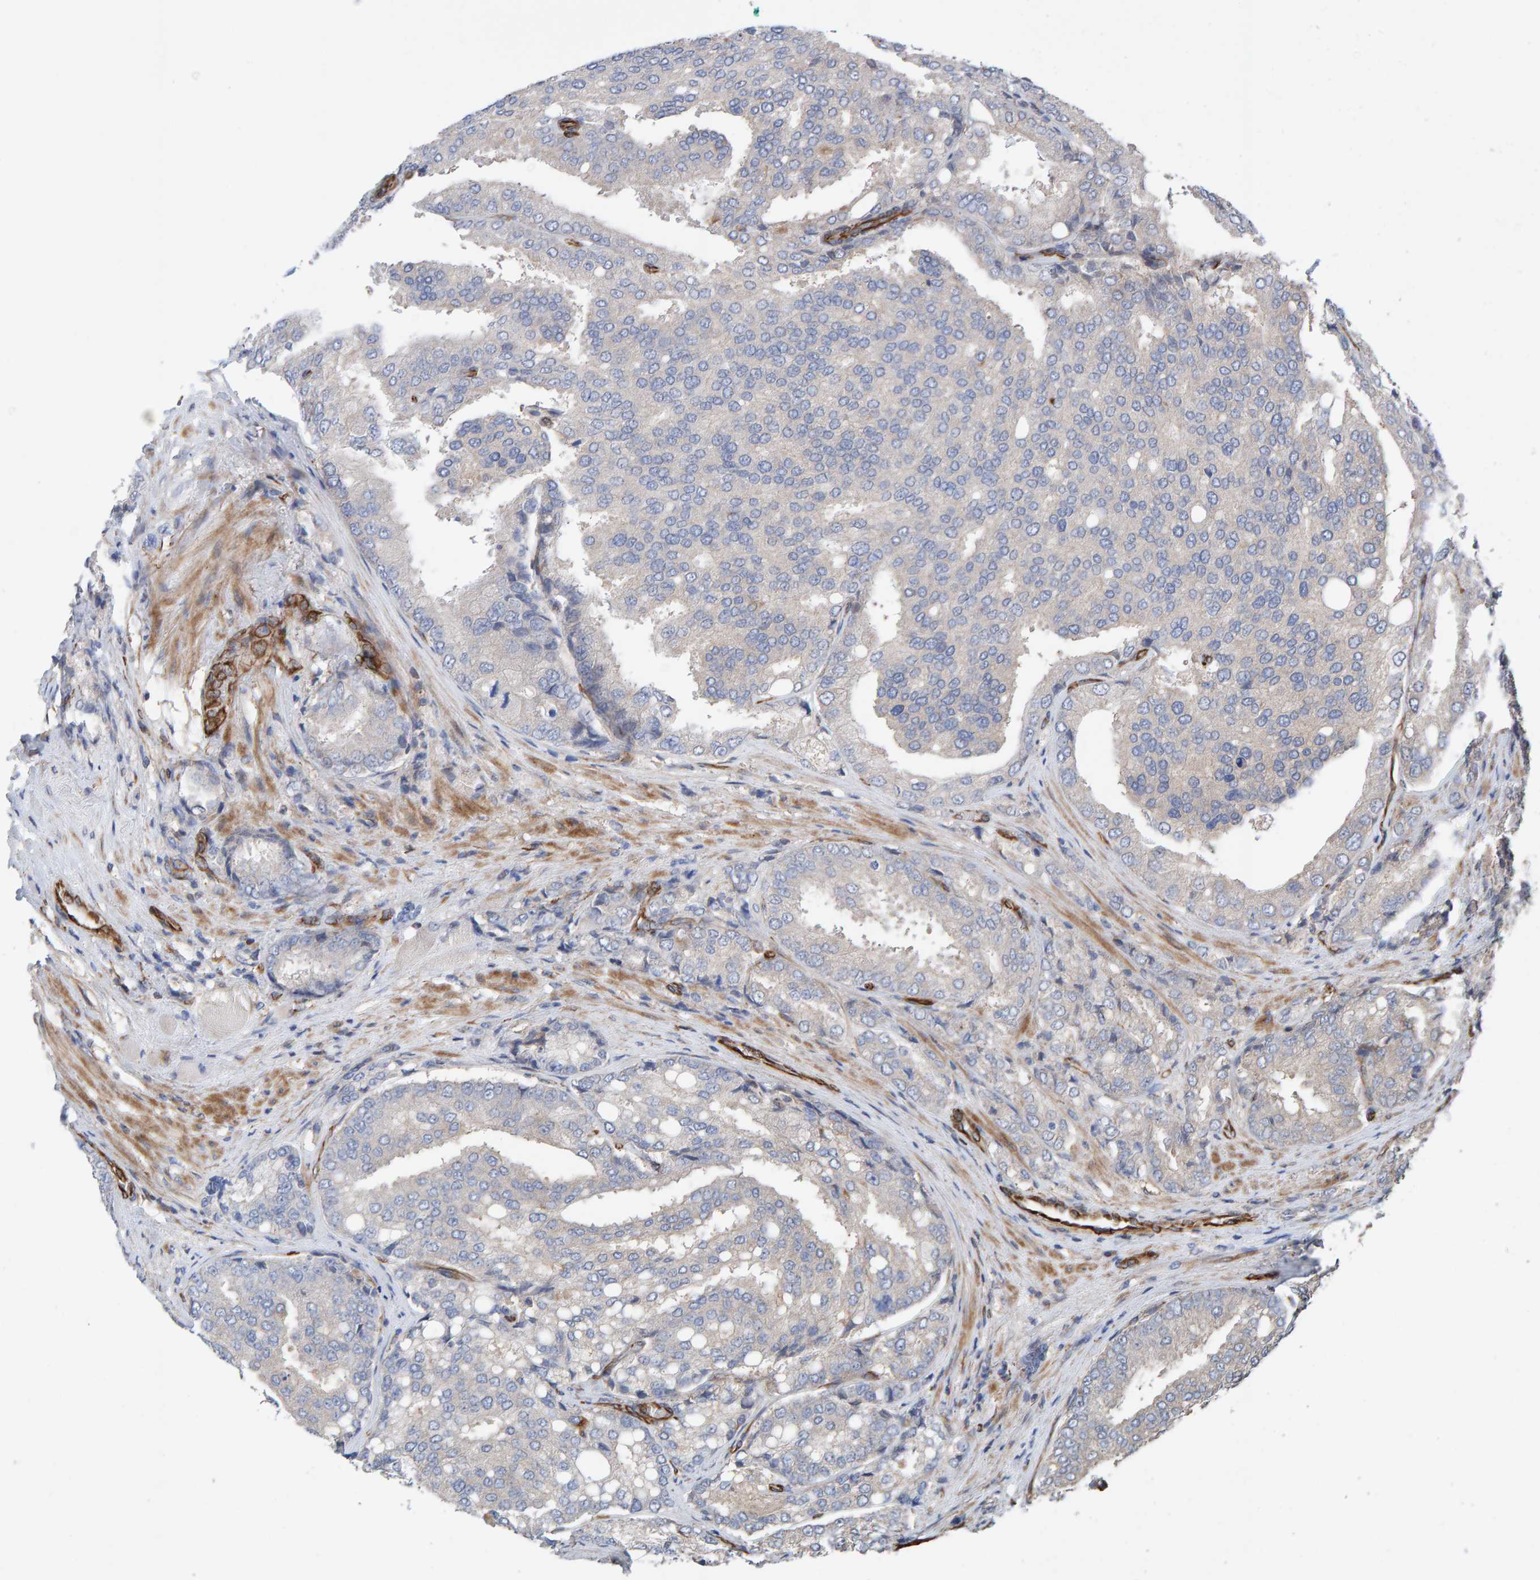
{"staining": {"intensity": "negative", "quantity": "none", "location": "none"}, "tissue": "prostate cancer", "cell_type": "Tumor cells", "image_type": "cancer", "snomed": [{"axis": "morphology", "description": "Adenocarcinoma, High grade"}, {"axis": "topography", "description": "Prostate"}], "caption": "Immunohistochemical staining of prostate cancer shows no significant expression in tumor cells.", "gene": "ZNF347", "patient": {"sex": "male", "age": 50}}